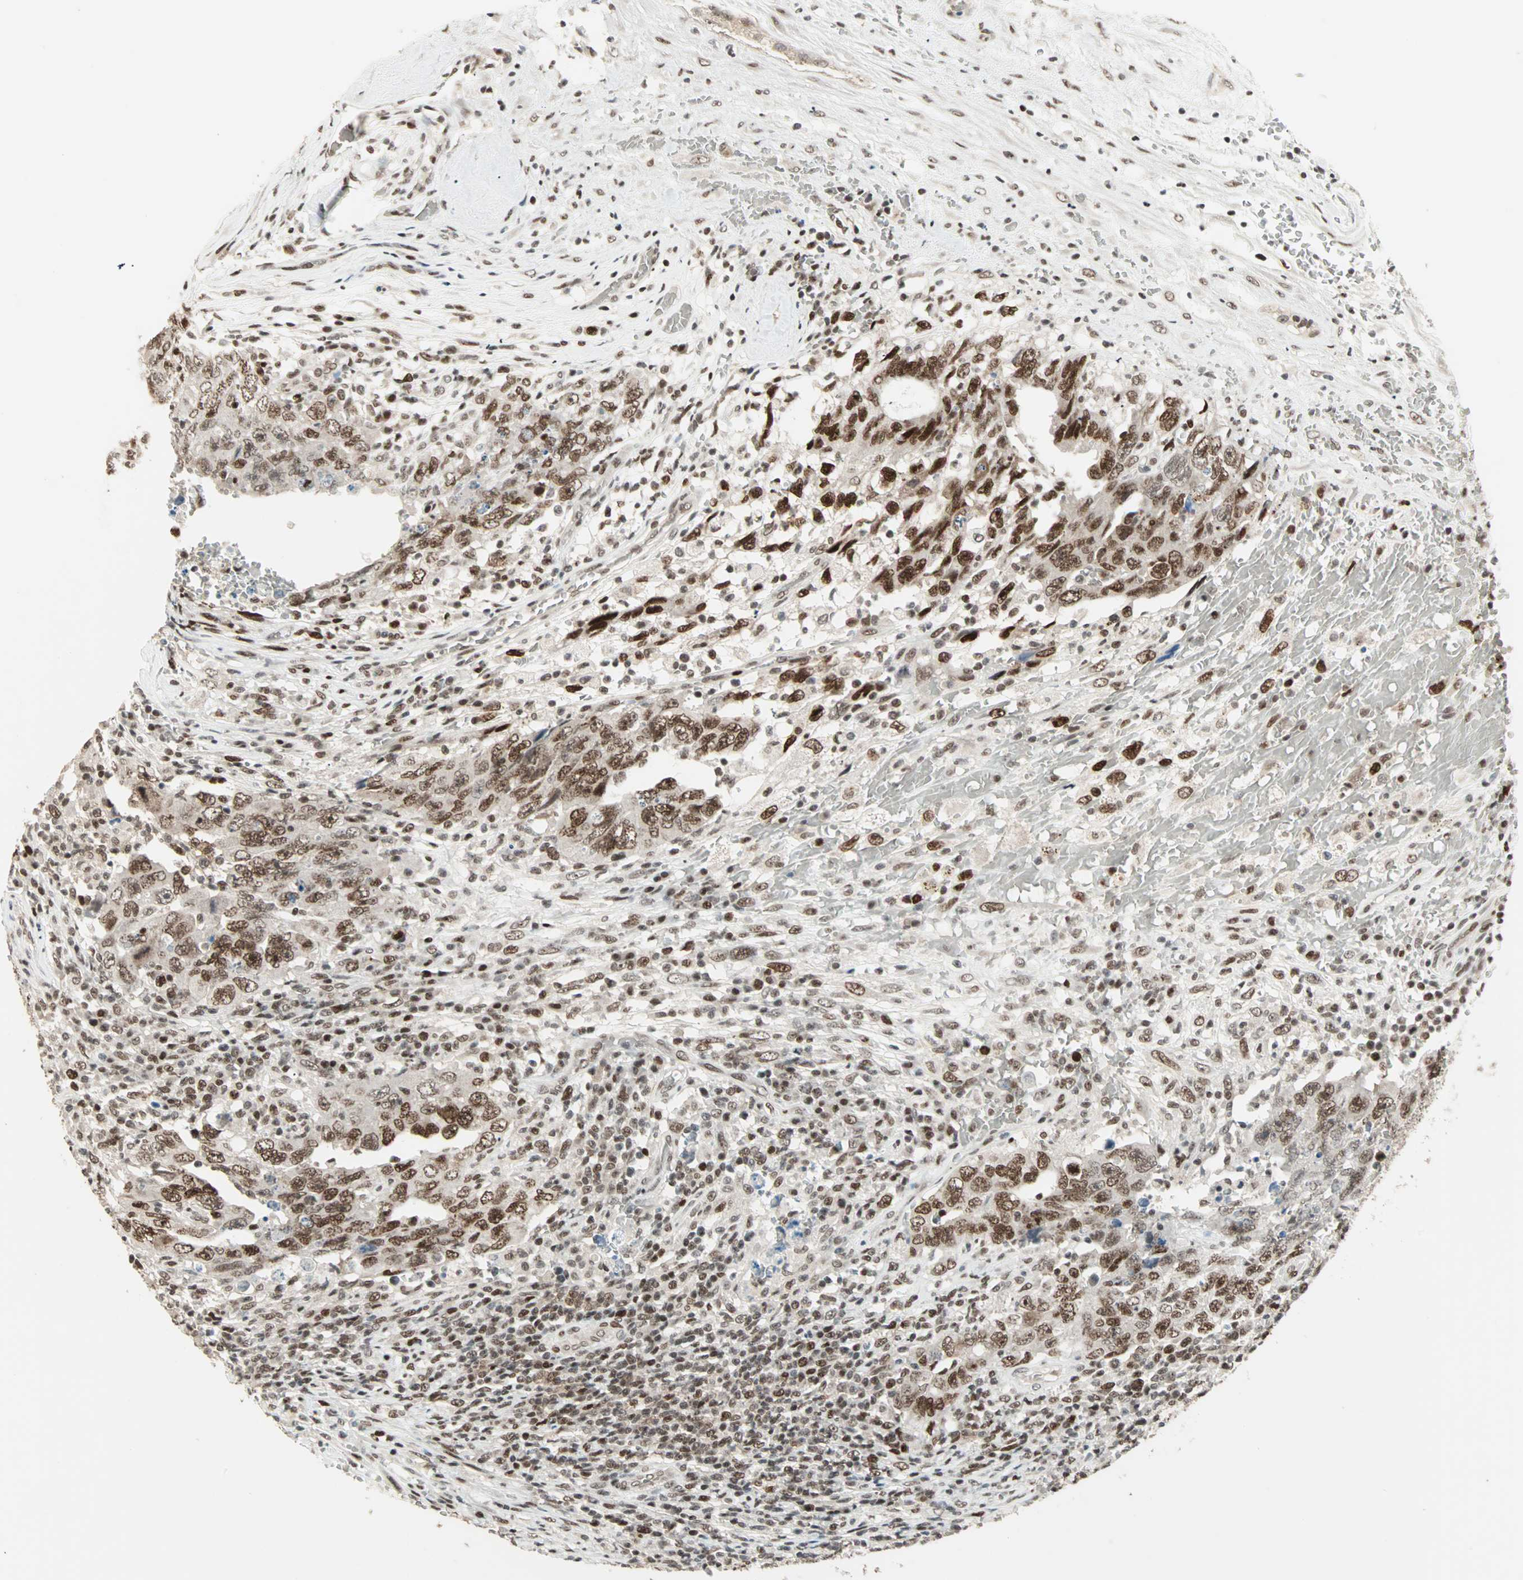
{"staining": {"intensity": "strong", "quantity": ">75%", "location": "nuclear"}, "tissue": "testis cancer", "cell_type": "Tumor cells", "image_type": "cancer", "snomed": [{"axis": "morphology", "description": "Carcinoma, Embryonal, NOS"}, {"axis": "topography", "description": "Testis"}], "caption": "Human testis cancer (embryonal carcinoma) stained with a brown dye reveals strong nuclear positive positivity in approximately >75% of tumor cells.", "gene": "MDC1", "patient": {"sex": "male", "age": 26}}